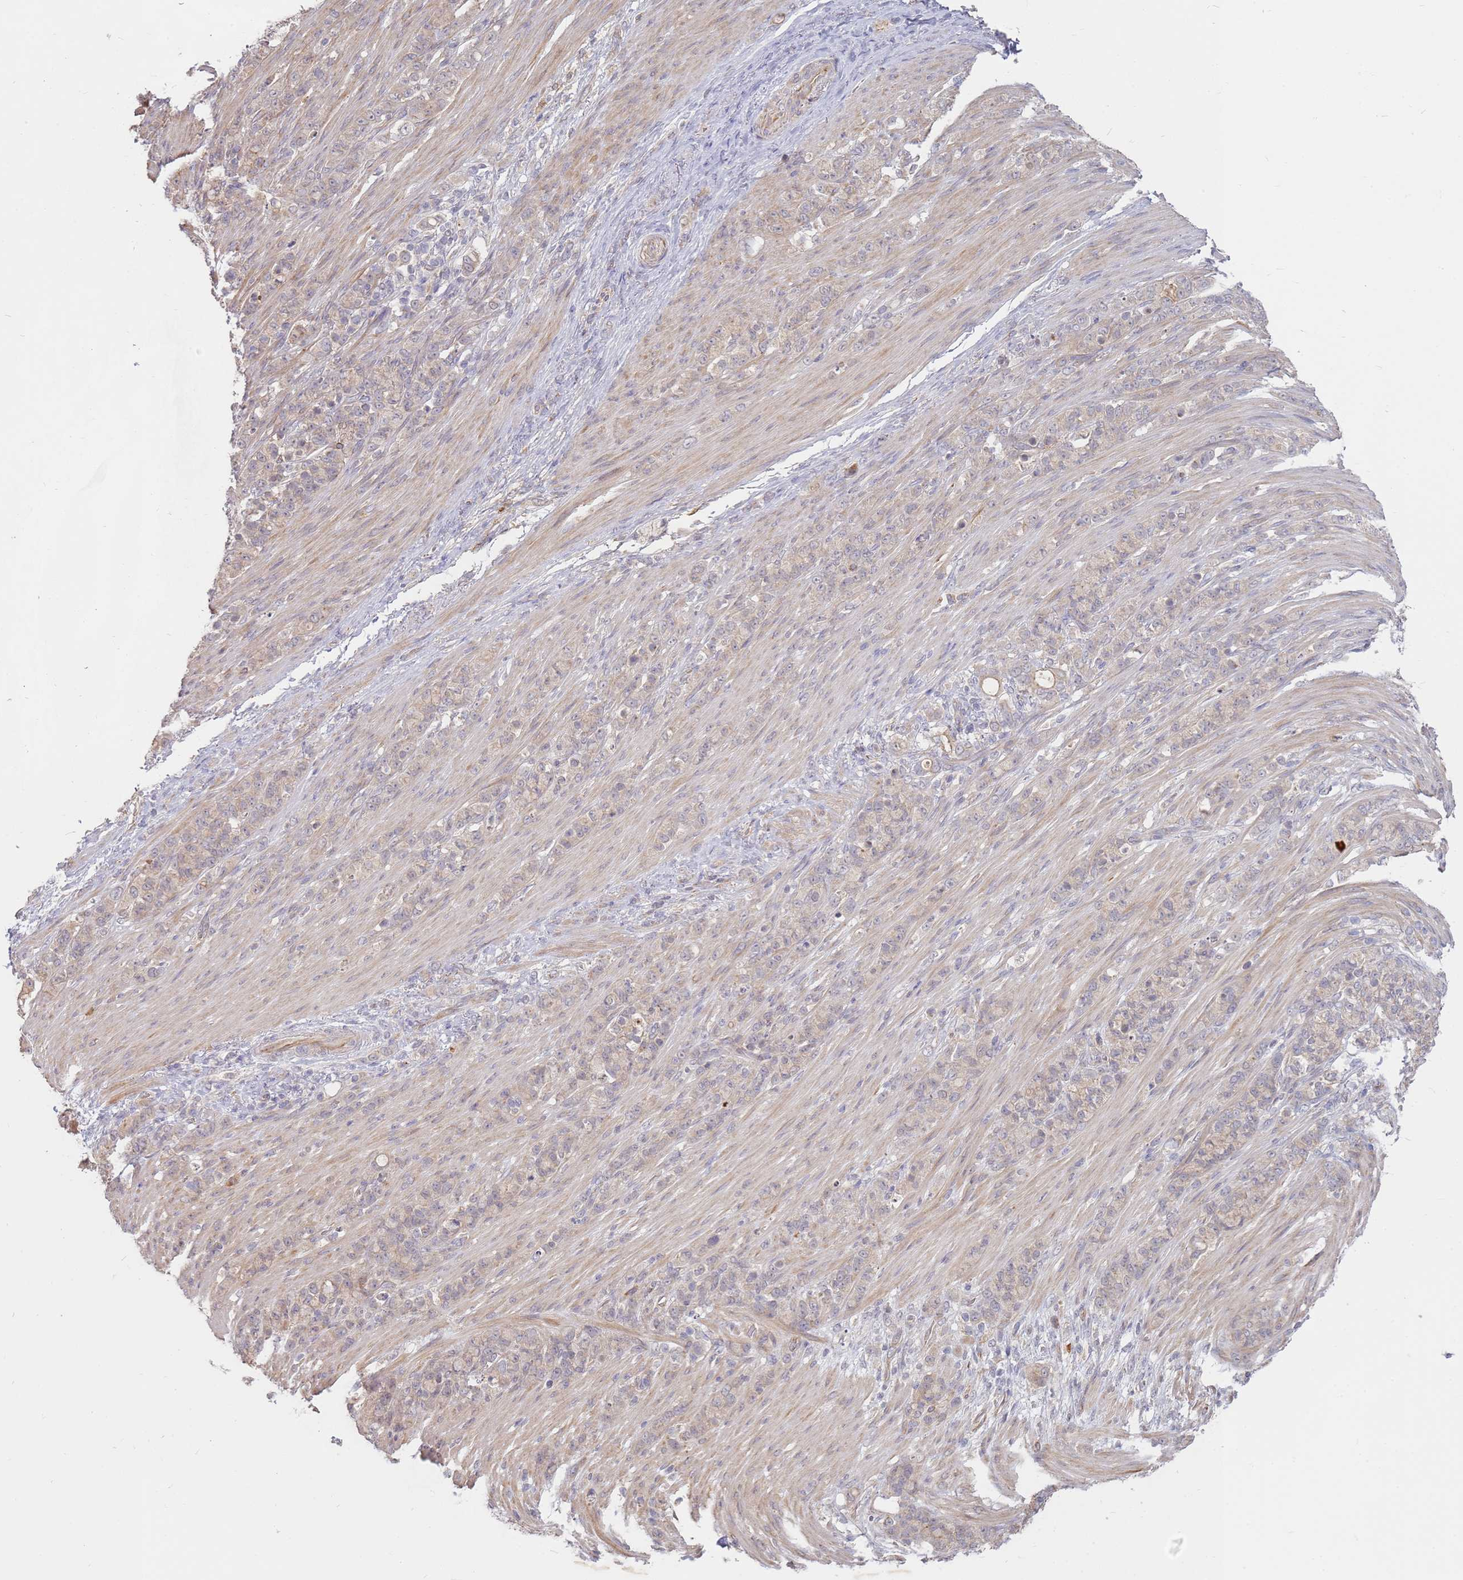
{"staining": {"intensity": "negative", "quantity": "none", "location": "none"}, "tissue": "stomach cancer", "cell_type": "Tumor cells", "image_type": "cancer", "snomed": [{"axis": "morphology", "description": "Adenocarcinoma, NOS"}, {"axis": "topography", "description": "Stomach"}], "caption": "IHC micrograph of neoplastic tissue: stomach cancer stained with DAB (3,3'-diaminobenzidine) exhibits no significant protein expression in tumor cells.", "gene": "MPEG1", "patient": {"sex": "female", "age": 79}}